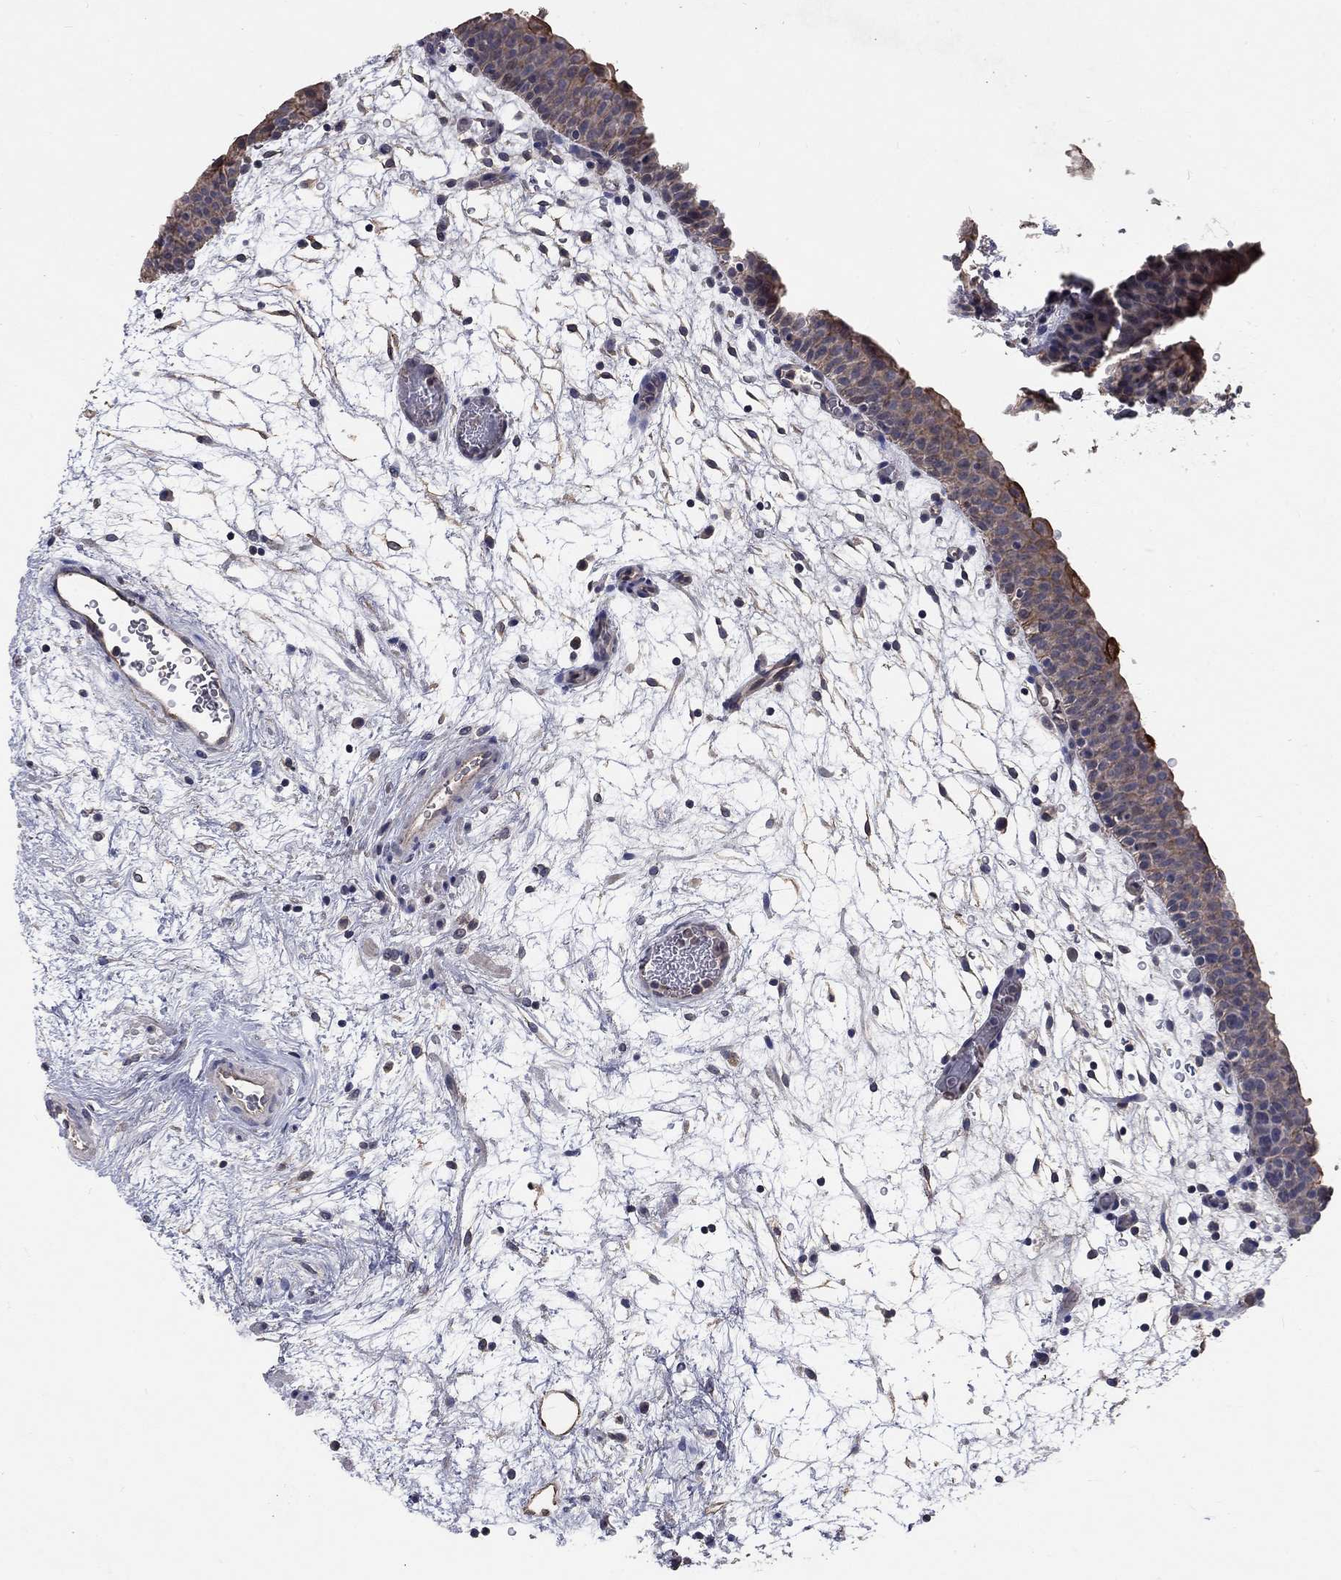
{"staining": {"intensity": "moderate", "quantity": "<25%", "location": "cytoplasmic/membranous"}, "tissue": "urinary bladder", "cell_type": "Urothelial cells", "image_type": "normal", "snomed": [{"axis": "morphology", "description": "Normal tissue, NOS"}, {"axis": "topography", "description": "Urinary bladder"}], "caption": "Urinary bladder stained for a protein exhibits moderate cytoplasmic/membranous positivity in urothelial cells. Immunohistochemistry stains the protein of interest in brown and the nuclei are stained blue.", "gene": "CHST5", "patient": {"sex": "male", "age": 37}}